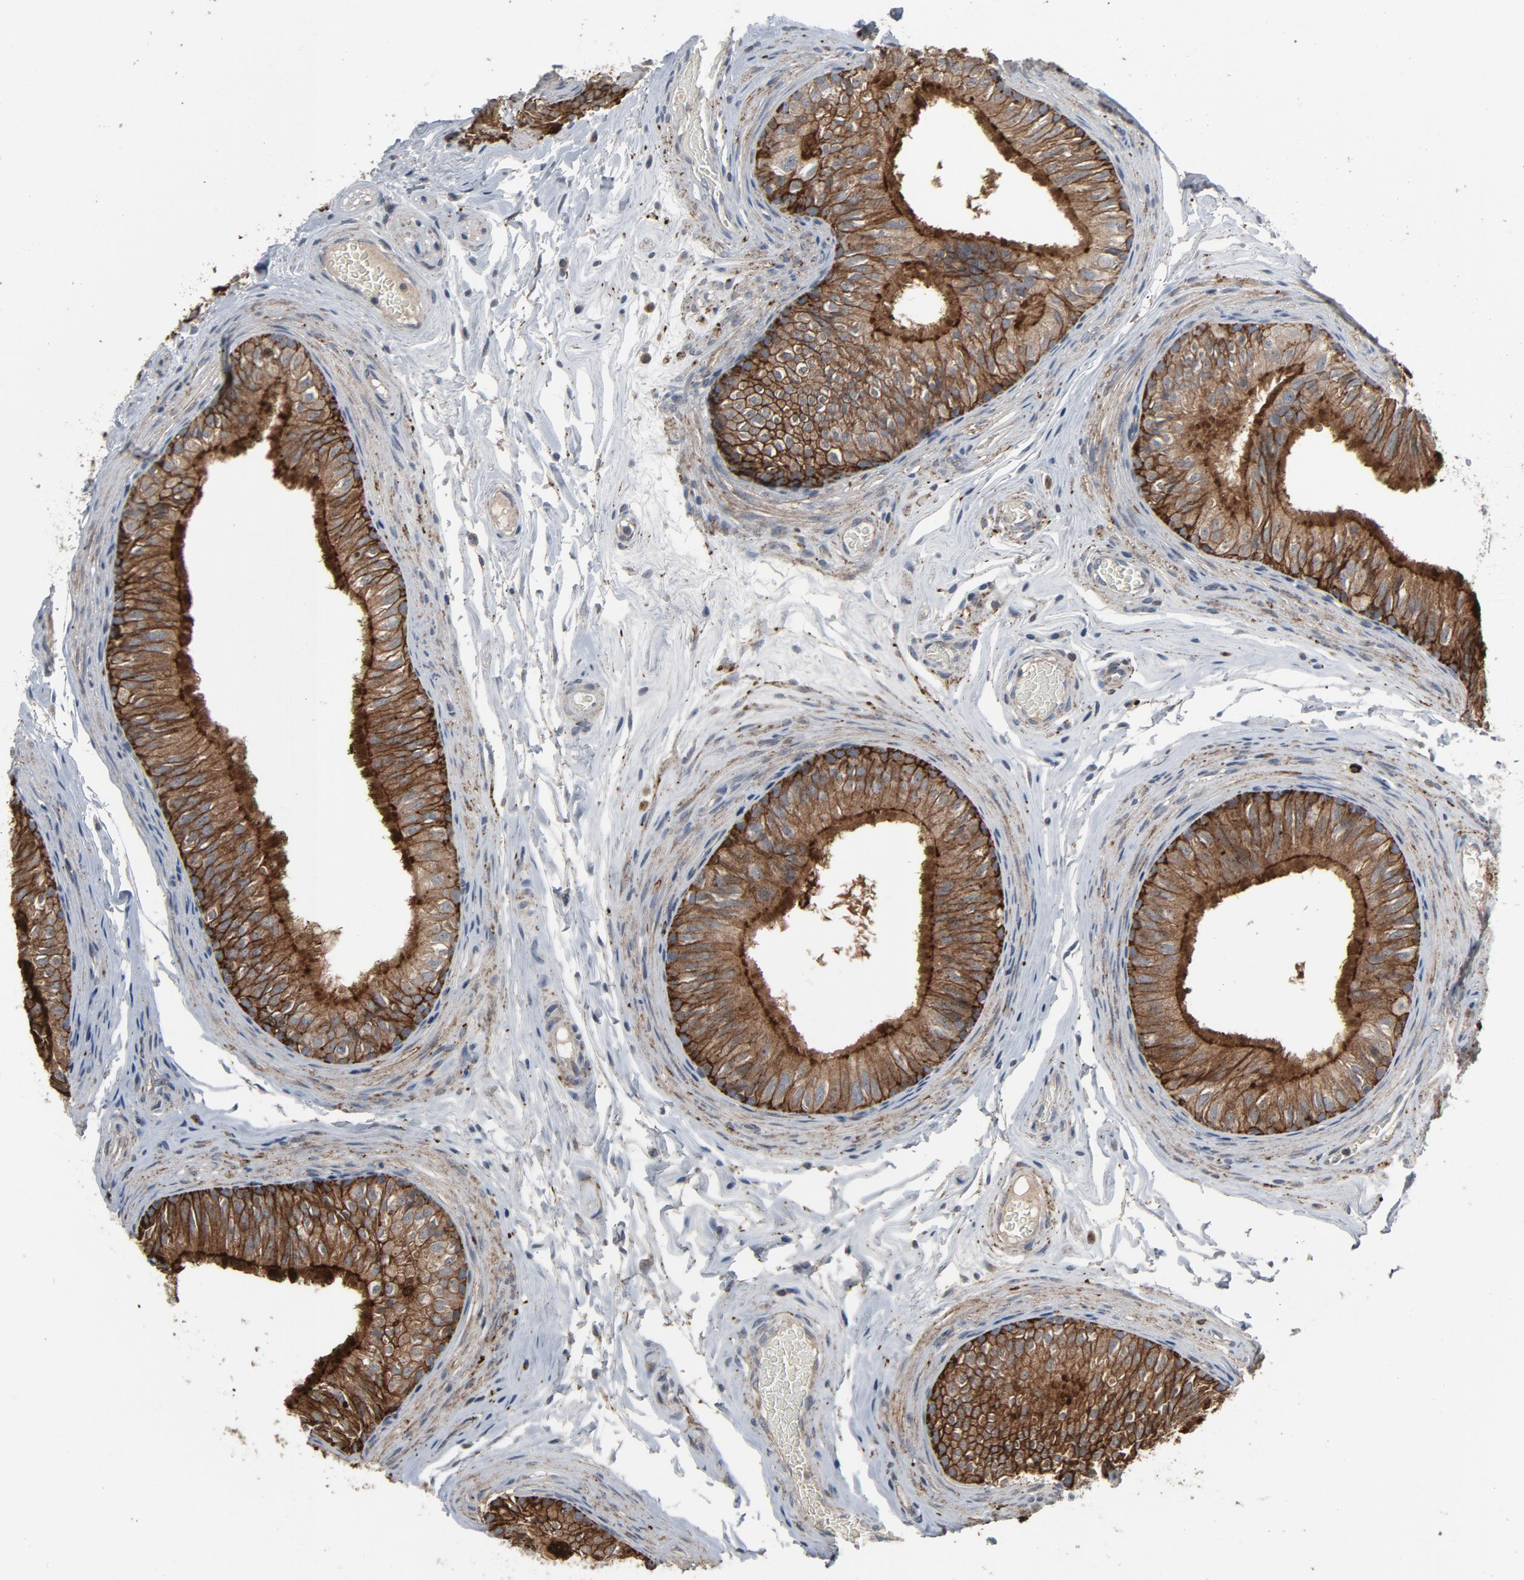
{"staining": {"intensity": "moderate", "quantity": ">75%", "location": "cytoplasmic/membranous"}, "tissue": "epididymis", "cell_type": "Glandular cells", "image_type": "normal", "snomed": [{"axis": "morphology", "description": "Normal tissue, NOS"}, {"axis": "topography", "description": "Testis"}, {"axis": "topography", "description": "Epididymis"}], "caption": "Glandular cells demonstrate moderate cytoplasmic/membranous positivity in about >75% of cells in unremarkable epididymis. (Stains: DAB (3,3'-diaminobenzidine) in brown, nuclei in blue, Microscopy: brightfield microscopy at high magnification).", "gene": "PDZD4", "patient": {"sex": "male", "age": 36}}